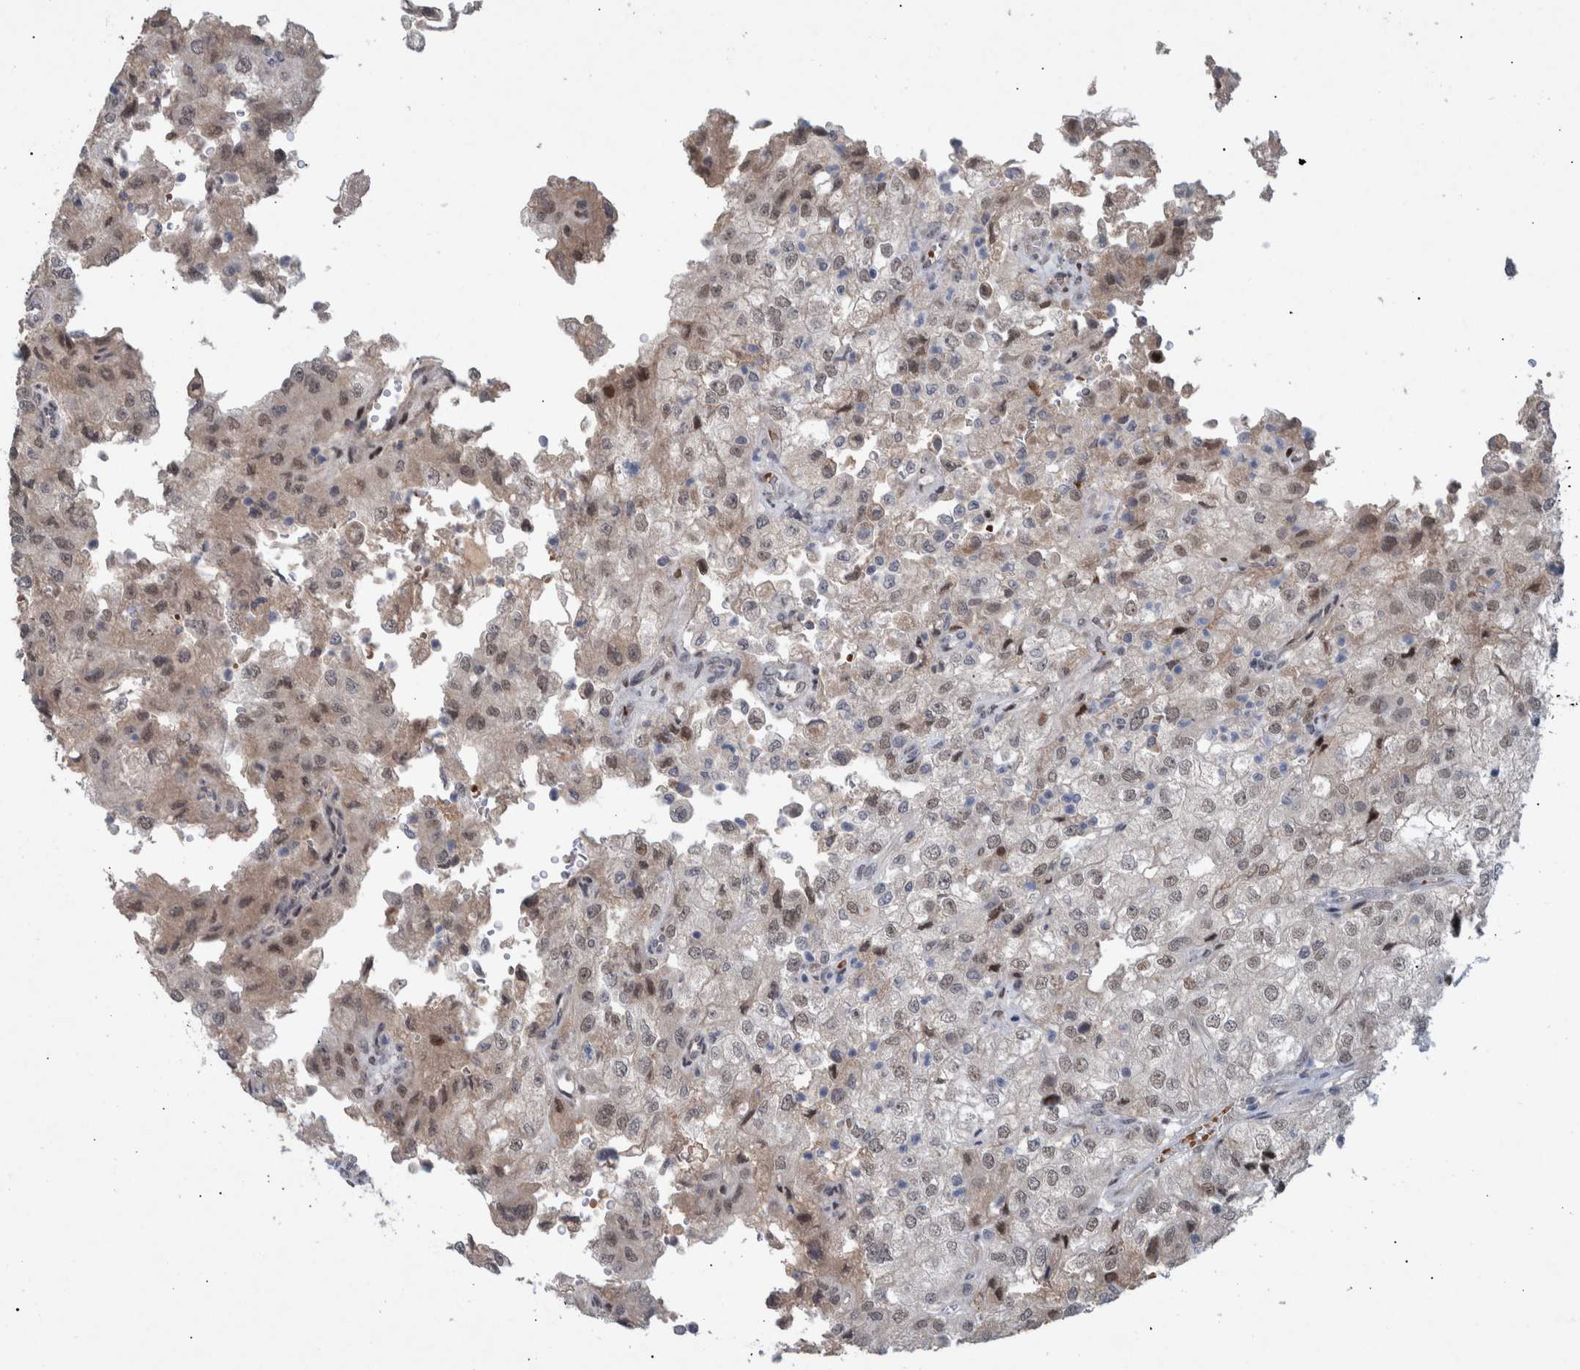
{"staining": {"intensity": "weak", "quantity": "<25%", "location": "cytoplasmic/membranous,nuclear"}, "tissue": "renal cancer", "cell_type": "Tumor cells", "image_type": "cancer", "snomed": [{"axis": "morphology", "description": "Adenocarcinoma, NOS"}, {"axis": "topography", "description": "Kidney"}], "caption": "Tumor cells show no significant protein expression in adenocarcinoma (renal).", "gene": "ESRP1", "patient": {"sex": "female", "age": 54}}